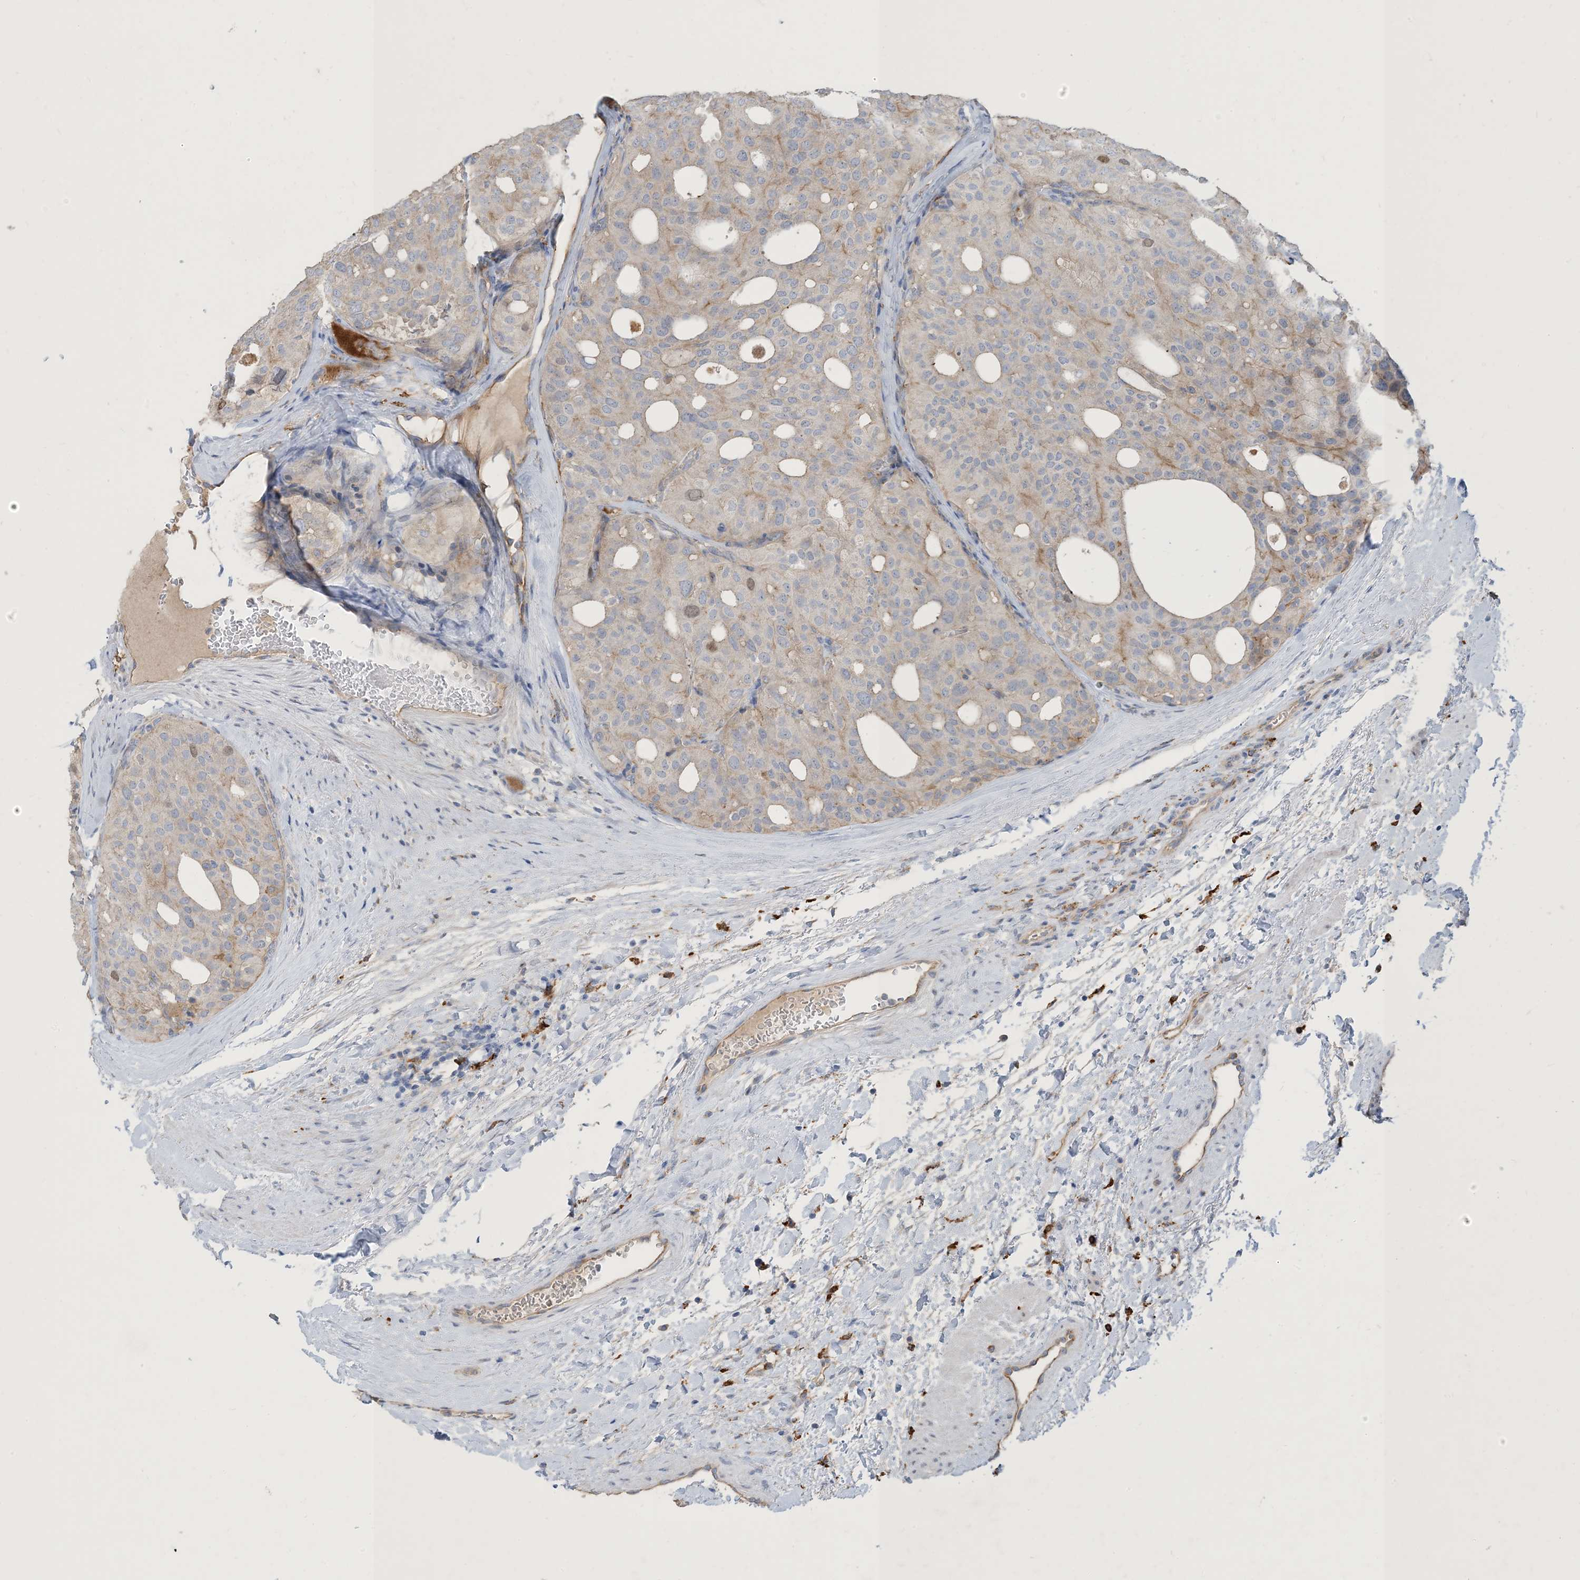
{"staining": {"intensity": "moderate", "quantity": "<25%", "location": "nuclear"}, "tissue": "thyroid cancer", "cell_type": "Tumor cells", "image_type": "cancer", "snomed": [{"axis": "morphology", "description": "Follicular adenoma carcinoma, NOS"}, {"axis": "topography", "description": "Thyroid gland"}], "caption": "This micrograph reveals IHC staining of human thyroid cancer, with low moderate nuclear staining in approximately <25% of tumor cells.", "gene": "PEAR1", "patient": {"sex": "male", "age": 75}}